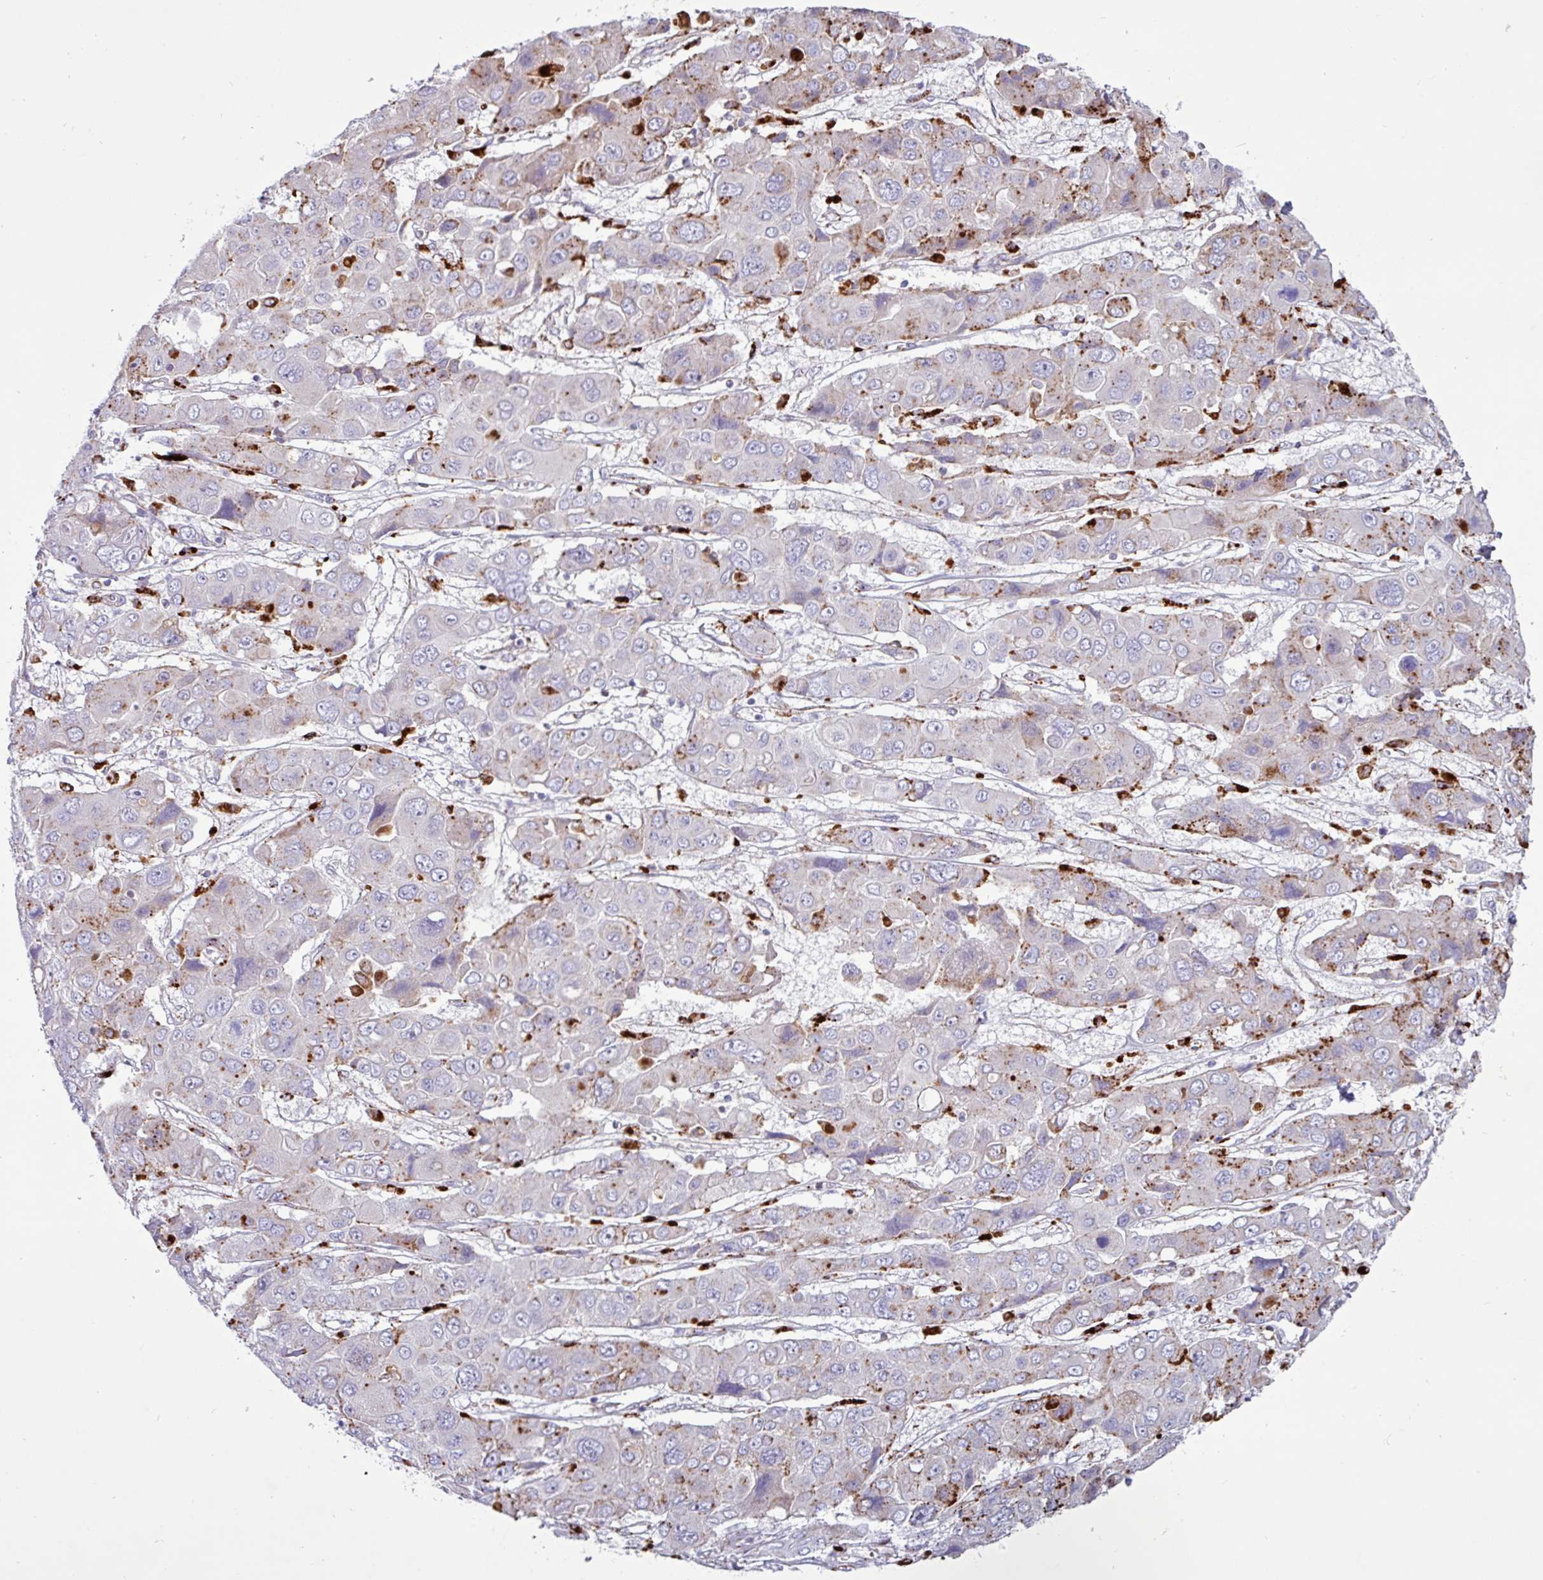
{"staining": {"intensity": "moderate", "quantity": "25%-75%", "location": "cytoplasmic/membranous"}, "tissue": "liver cancer", "cell_type": "Tumor cells", "image_type": "cancer", "snomed": [{"axis": "morphology", "description": "Cholangiocarcinoma"}, {"axis": "topography", "description": "Liver"}], "caption": "Human cholangiocarcinoma (liver) stained with a protein marker demonstrates moderate staining in tumor cells.", "gene": "AMIGO2", "patient": {"sex": "male", "age": 67}}